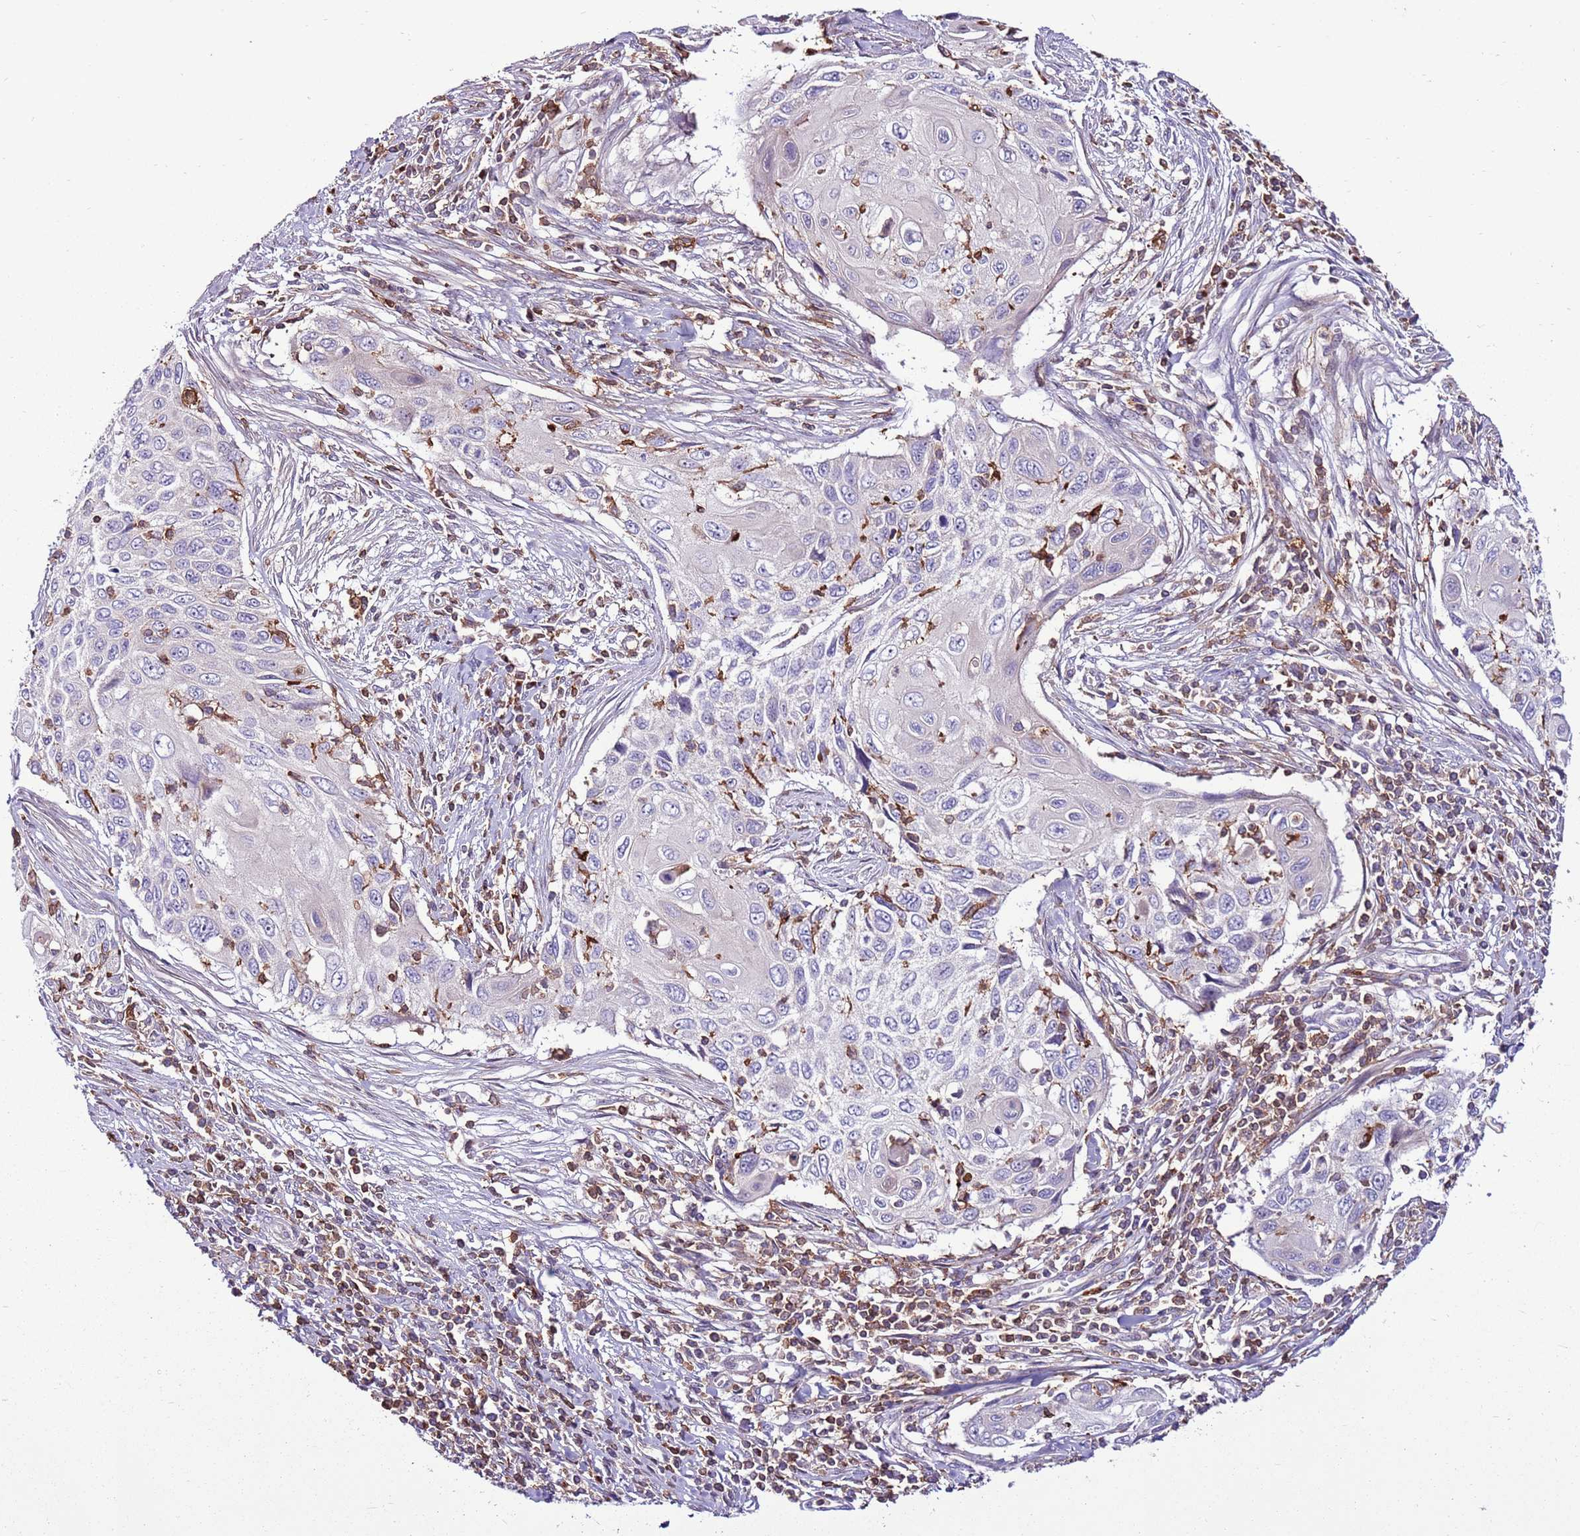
{"staining": {"intensity": "negative", "quantity": "none", "location": "none"}, "tissue": "cervical cancer", "cell_type": "Tumor cells", "image_type": "cancer", "snomed": [{"axis": "morphology", "description": "Squamous cell carcinoma, NOS"}, {"axis": "topography", "description": "Cervix"}], "caption": "Cervical squamous cell carcinoma stained for a protein using immunohistochemistry reveals no staining tumor cells.", "gene": "ZSWIM1", "patient": {"sex": "female", "age": 70}}